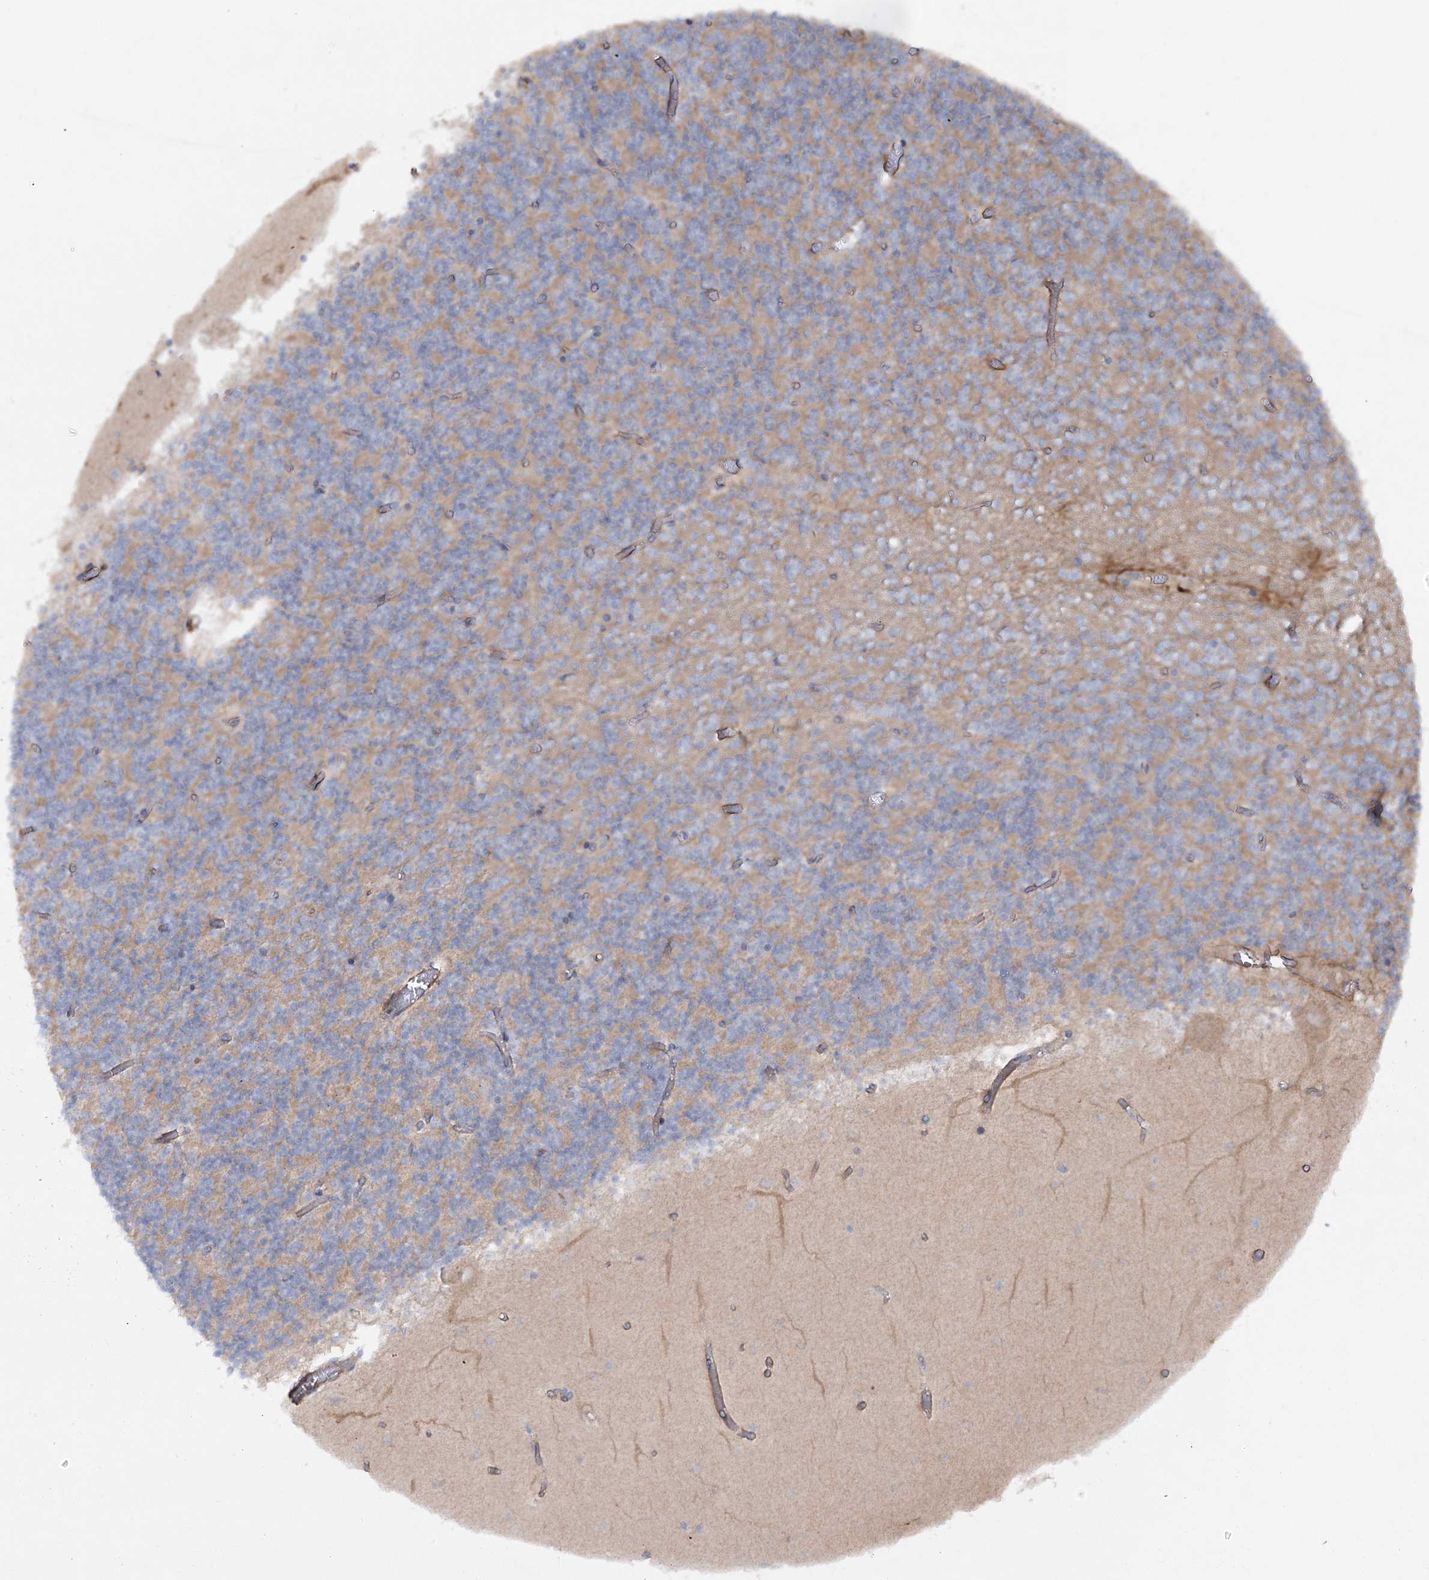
{"staining": {"intensity": "weak", "quantity": ">75%", "location": "cytoplasmic/membranous"}, "tissue": "cerebellum", "cell_type": "Cells in granular layer", "image_type": "normal", "snomed": [{"axis": "morphology", "description": "Normal tissue, NOS"}, {"axis": "topography", "description": "Cerebellum"}], "caption": "Protein staining of unremarkable cerebellum exhibits weak cytoplasmic/membranous staining in about >75% of cells in granular layer. The staining was performed using DAB, with brown indicating positive protein expression. Nuclei are stained blue with hematoxylin.", "gene": "KIAA0825", "patient": {"sex": "female", "age": 28}}